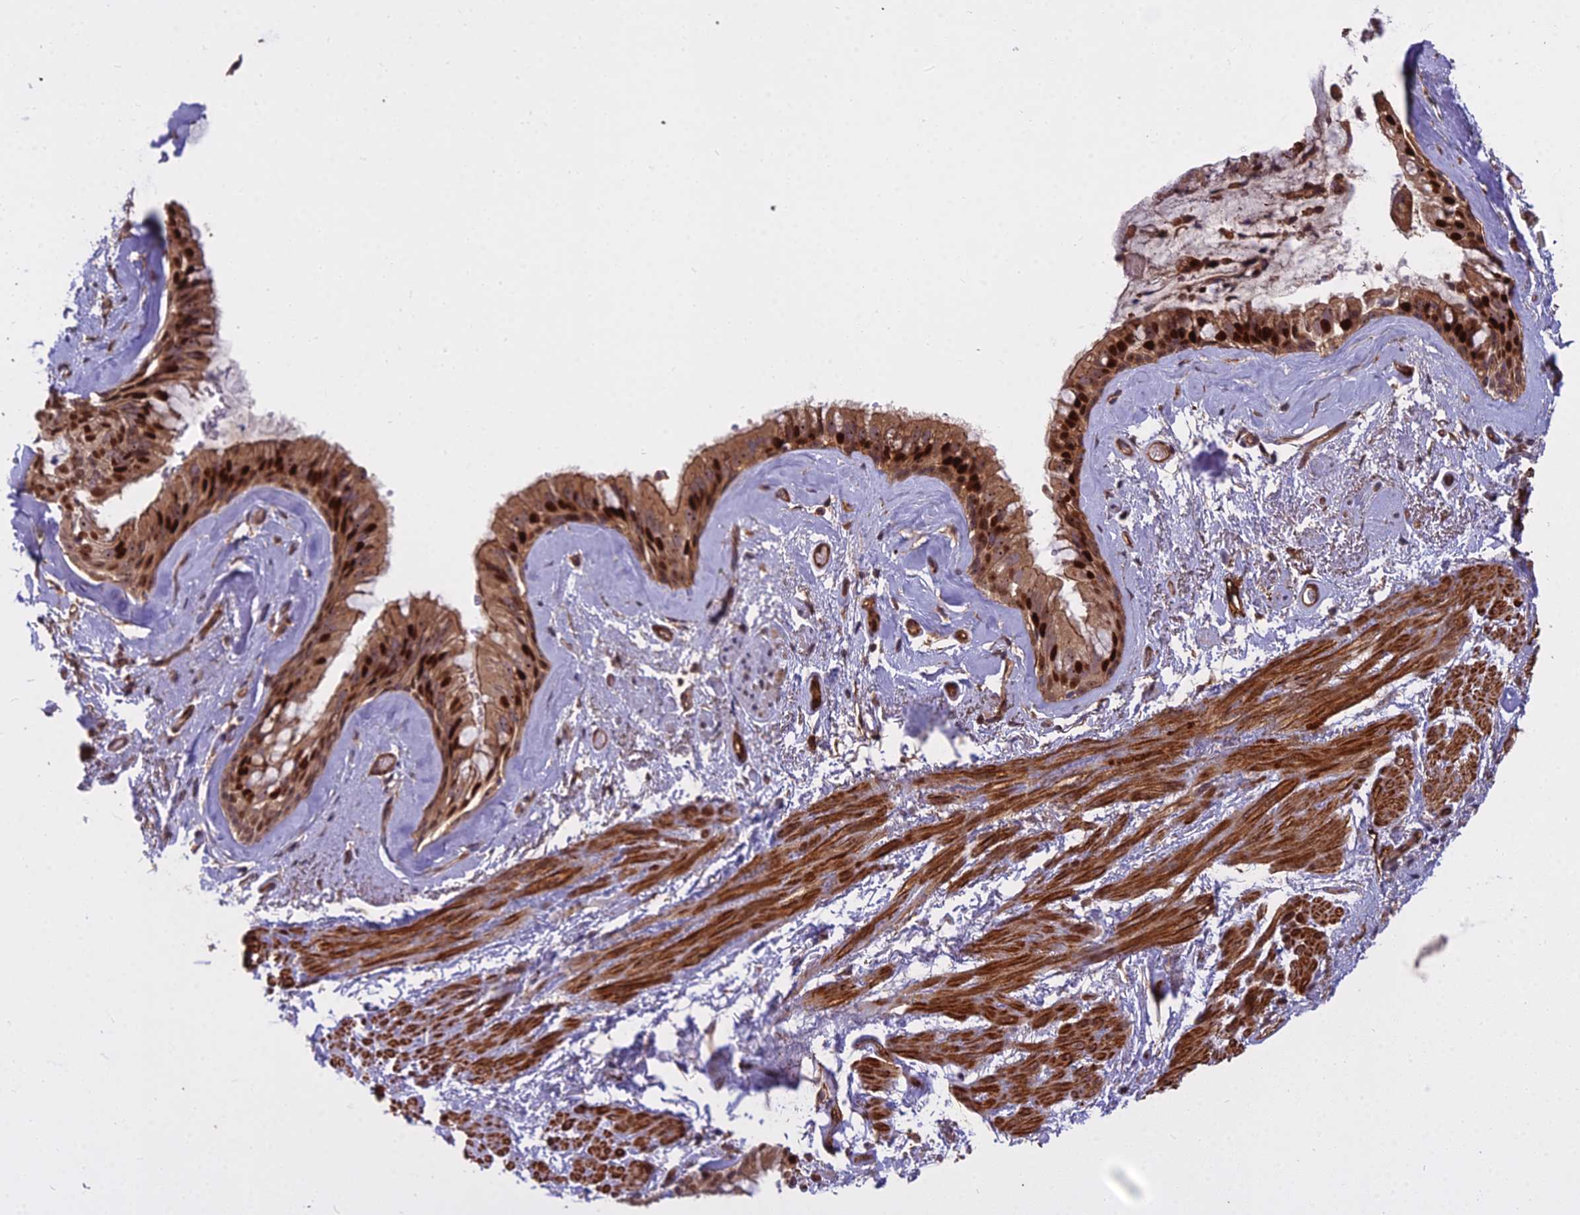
{"staining": {"intensity": "strong", "quantity": ">75%", "location": "cytoplasmic/membranous,nuclear"}, "tissue": "bronchus", "cell_type": "Respiratory epithelial cells", "image_type": "normal", "snomed": [{"axis": "morphology", "description": "Normal tissue, NOS"}, {"axis": "topography", "description": "Cartilage tissue"}, {"axis": "topography", "description": "Bronchus"}], "caption": "DAB immunohistochemical staining of unremarkable bronchus displays strong cytoplasmic/membranous,nuclear protein positivity in about >75% of respiratory epithelial cells.", "gene": "TCEA3", "patient": {"sex": "female", "age": 66}}